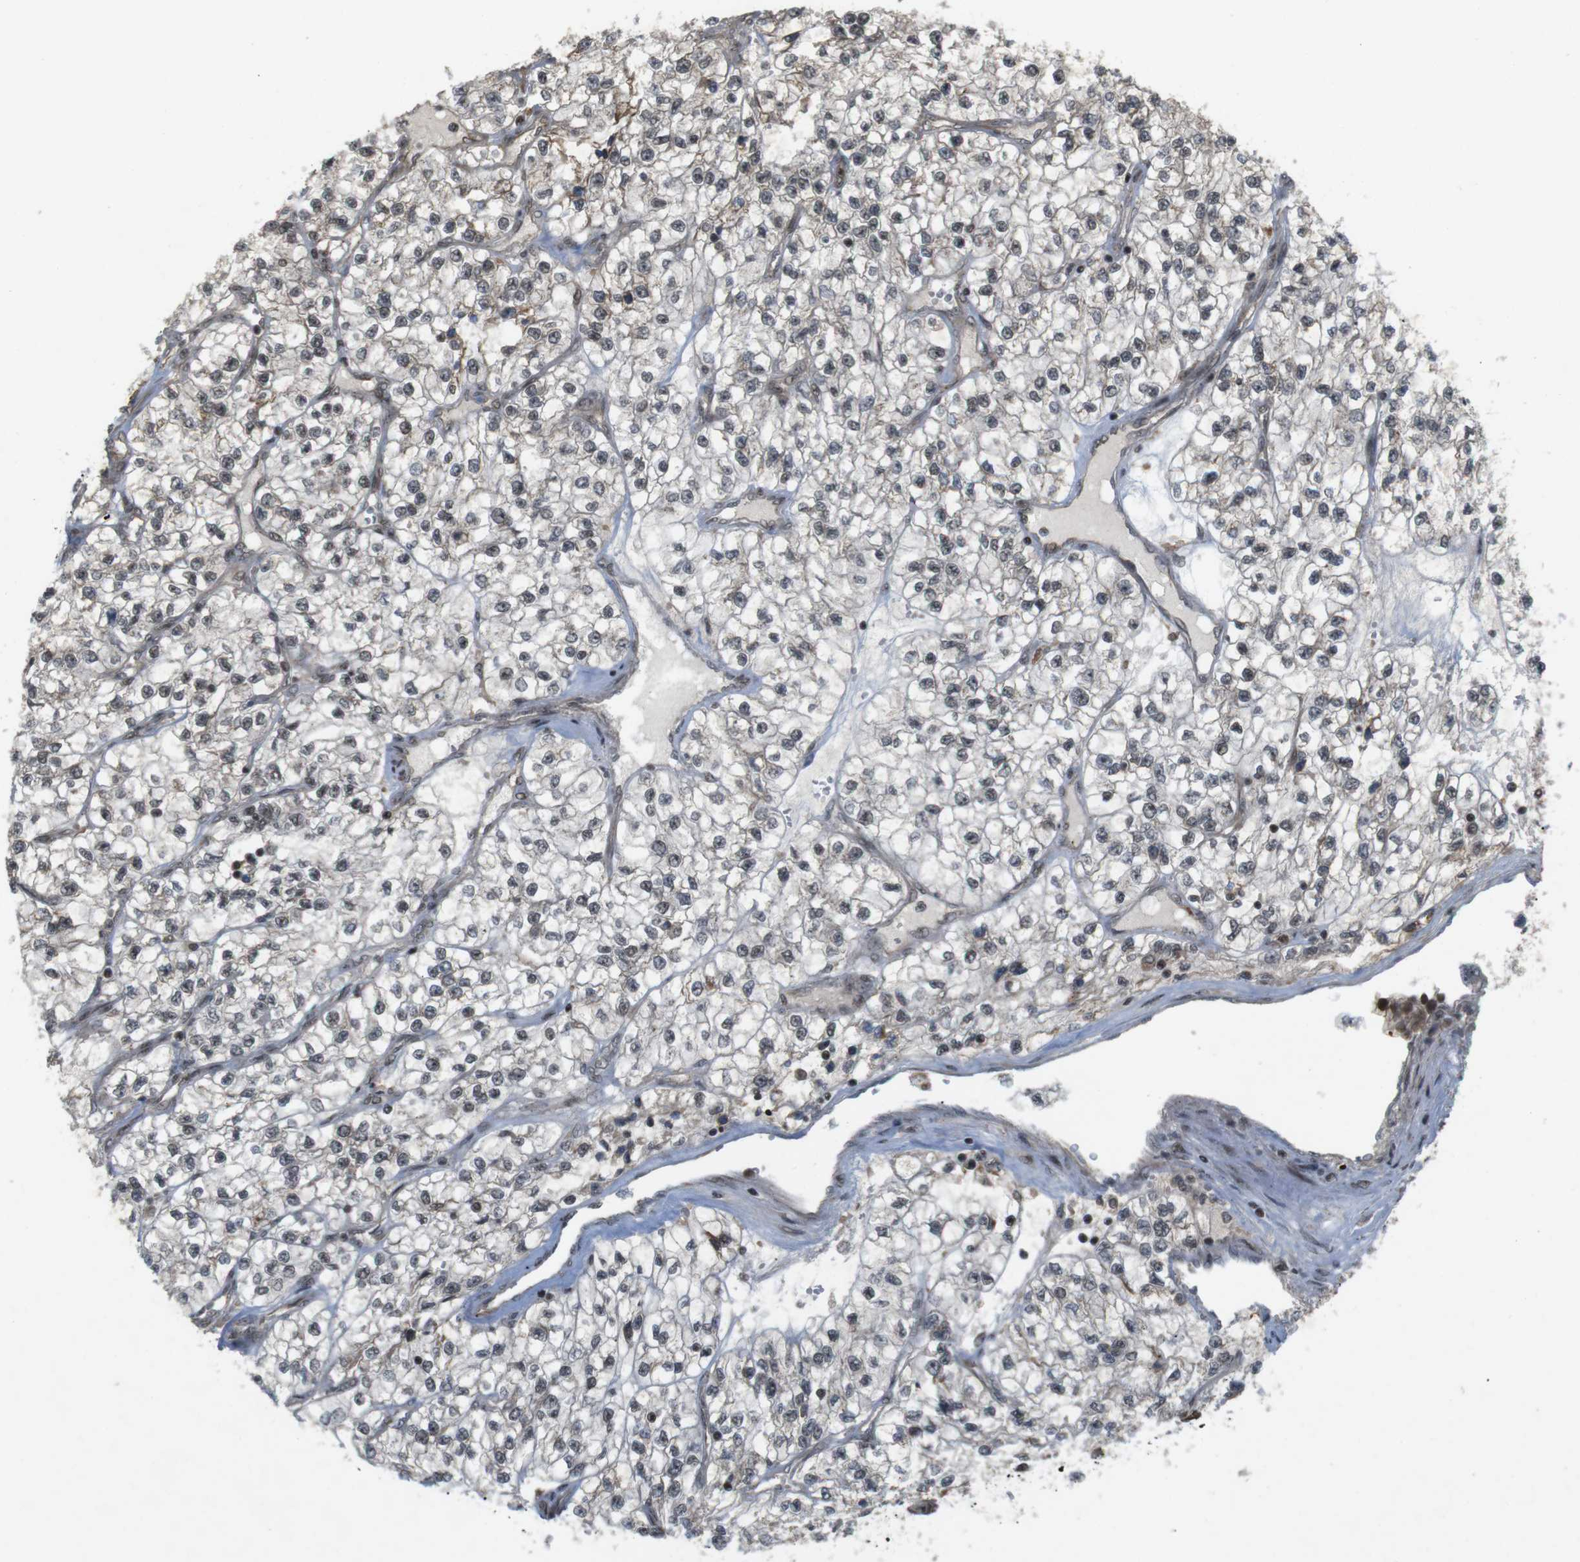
{"staining": {"intensity": "moderate", "quantity": "25%-75%", "location": "nuclear"}, "tissue": "renal cancer", "cell_type": "Tumor cells", "image_type": "cancer", "snomed": [{"axis": "morphology", "description": "Adenocarcinoma, NOS"}, {"axis": "topography", "description": "Kidney"}], "caption": "Immunohistochemistry (IHC) staining of renal adenocarcinoma, which demonstrates medium levels of moderate nuclear positivity in approximately 25%-75% of tumor cells indicating moderate nuclear protein positivity. The staining was performed using DAB (3,3'-diaminobenzidine) (brown) for protein detection and nuclei were counterstained in hematoxylin (blue).", "gene": "SP2", "patient": {"sex": "female", "age": 57}}